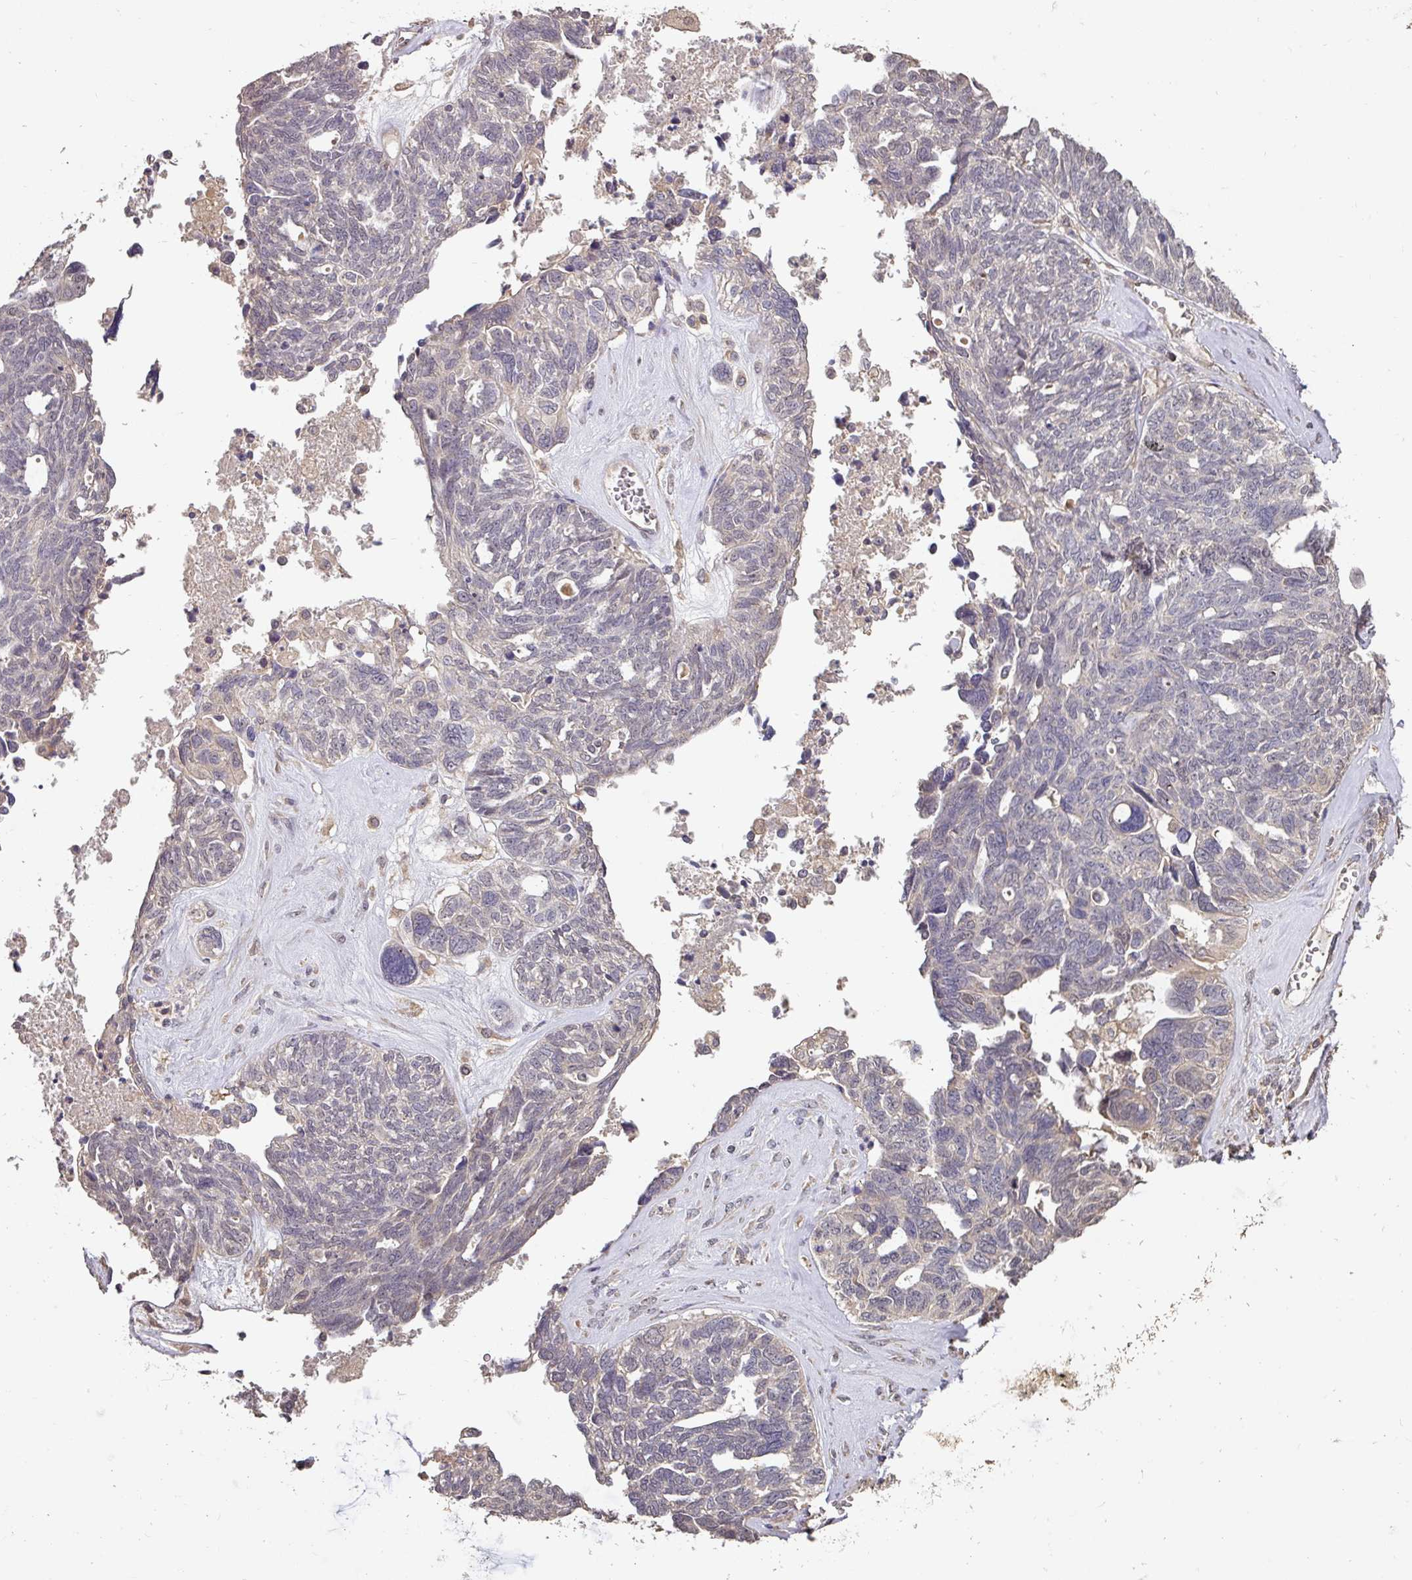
{"staining": {"intensity": "negative", "quantity": "none", "location": "none"}, "tissue": "ovarian cancer", "cell_type": "Tumor cells", "image_type": "cancer", "snomed": [{"axis": "morphology", "description": "Cystadenocarcinoma, serous, NOS"}, {"axis": "topography", "description": "Ovary"}], "caption": "An image of human ovarian cancer (serous cystadenocarcinoma) is negative for staining in tumor cells.", "gene": "ACVR2B", "patient": {"sex": "female", "age": 79}}